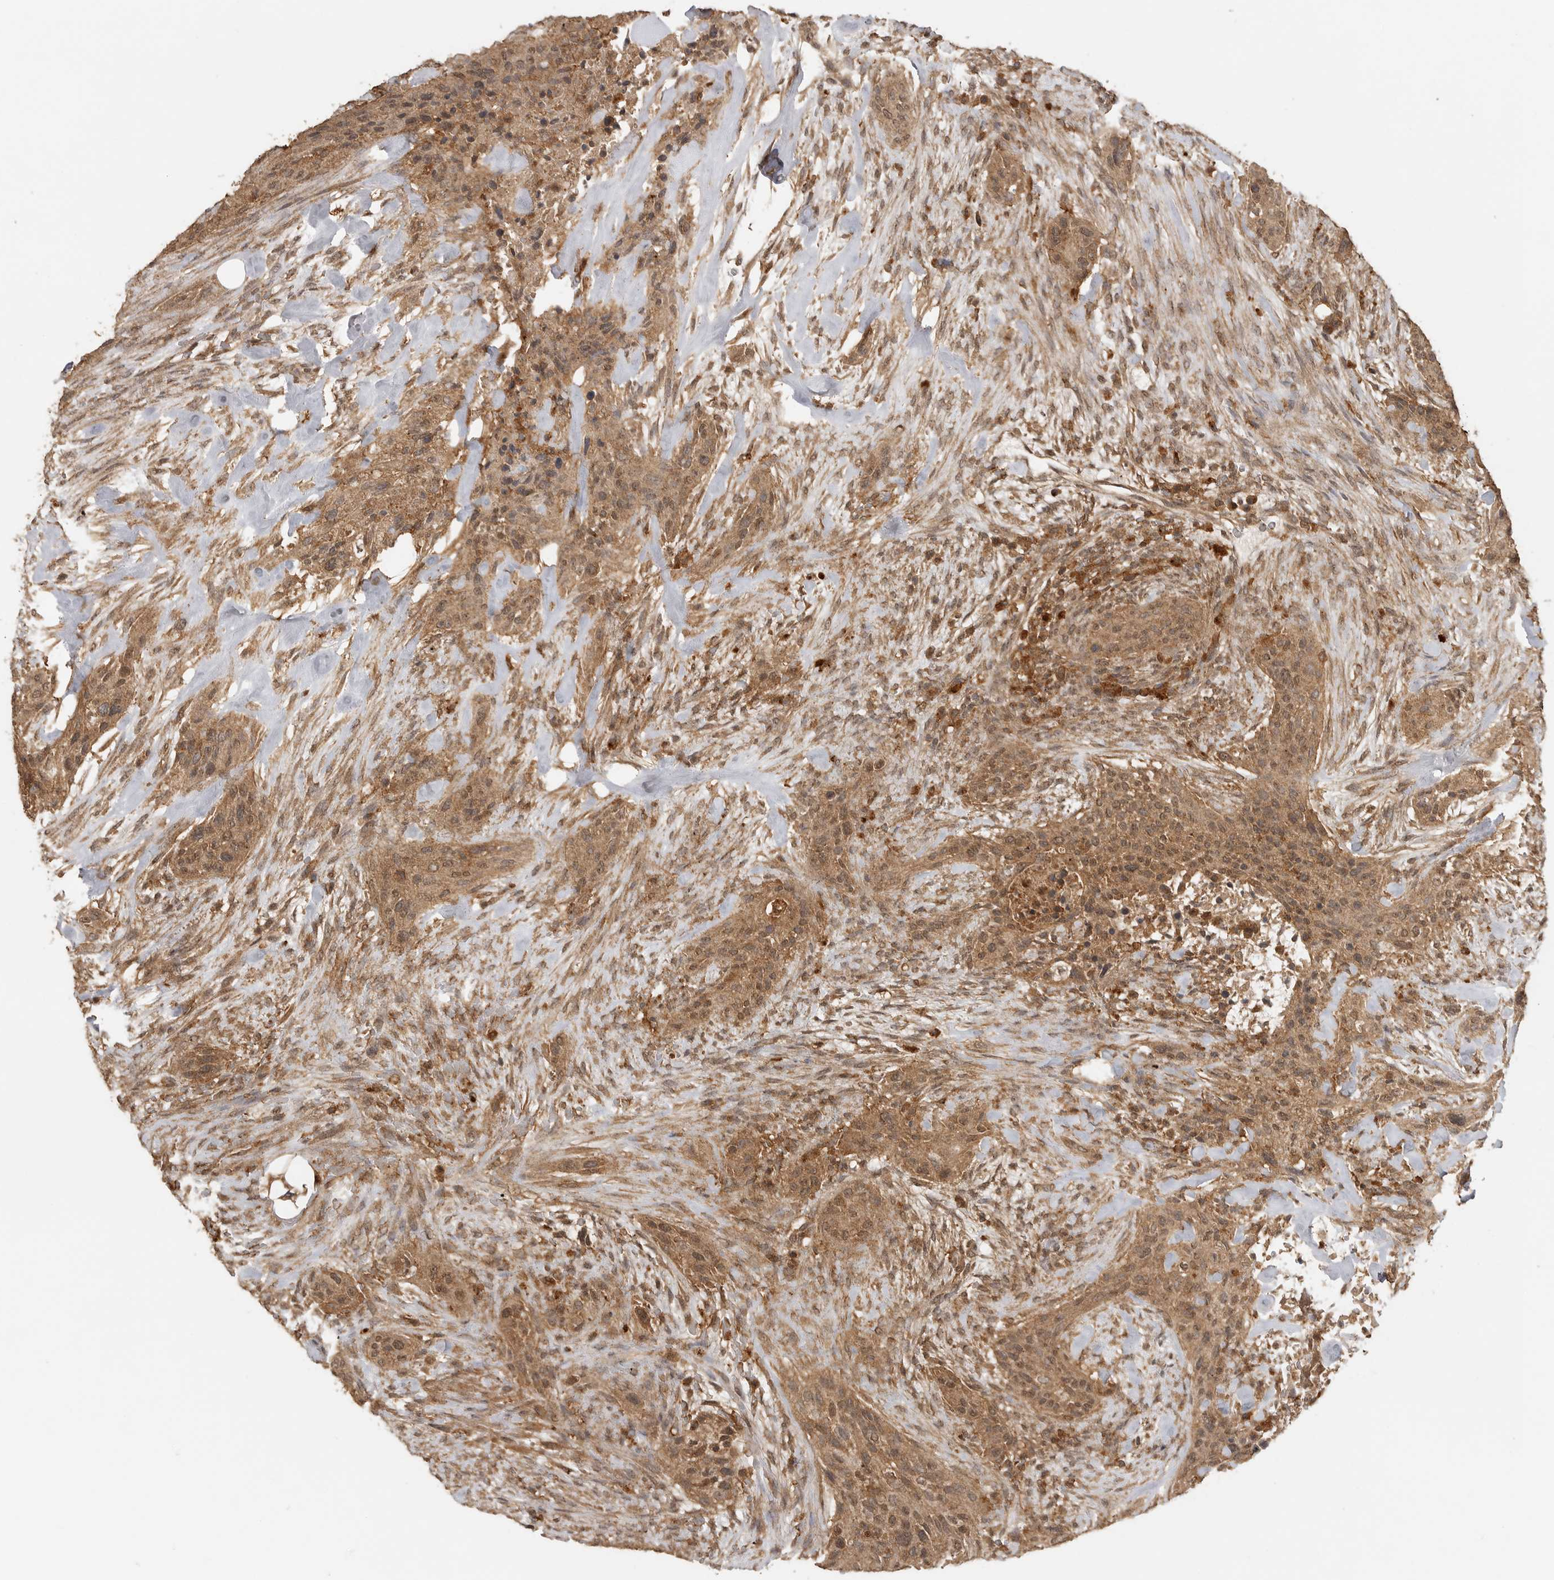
{"staining": {"intensity": "moderate", "quantity": ">75%", "location": "cytoplasmic/membranous,nuclear"}, "tissue": "urothelial cancer", "cell_type": "Tumor cells", "image_type": "cancer", "snomed": [{"axis": "morphology", "description": "Urothelial carcinoma, High grade"}, {"axis": "topography", "description": "Urinary bladder"}], "caption": "IHC (DAB) staining of human urothelial carcinoma (high-grade) demonstrates moderate cytoplasmic/membranous and nuclear protein expression in approximately >75% of tumor cells.", "gene": "ICOSLG", "patient": {"sex": "male", "age": 35}}